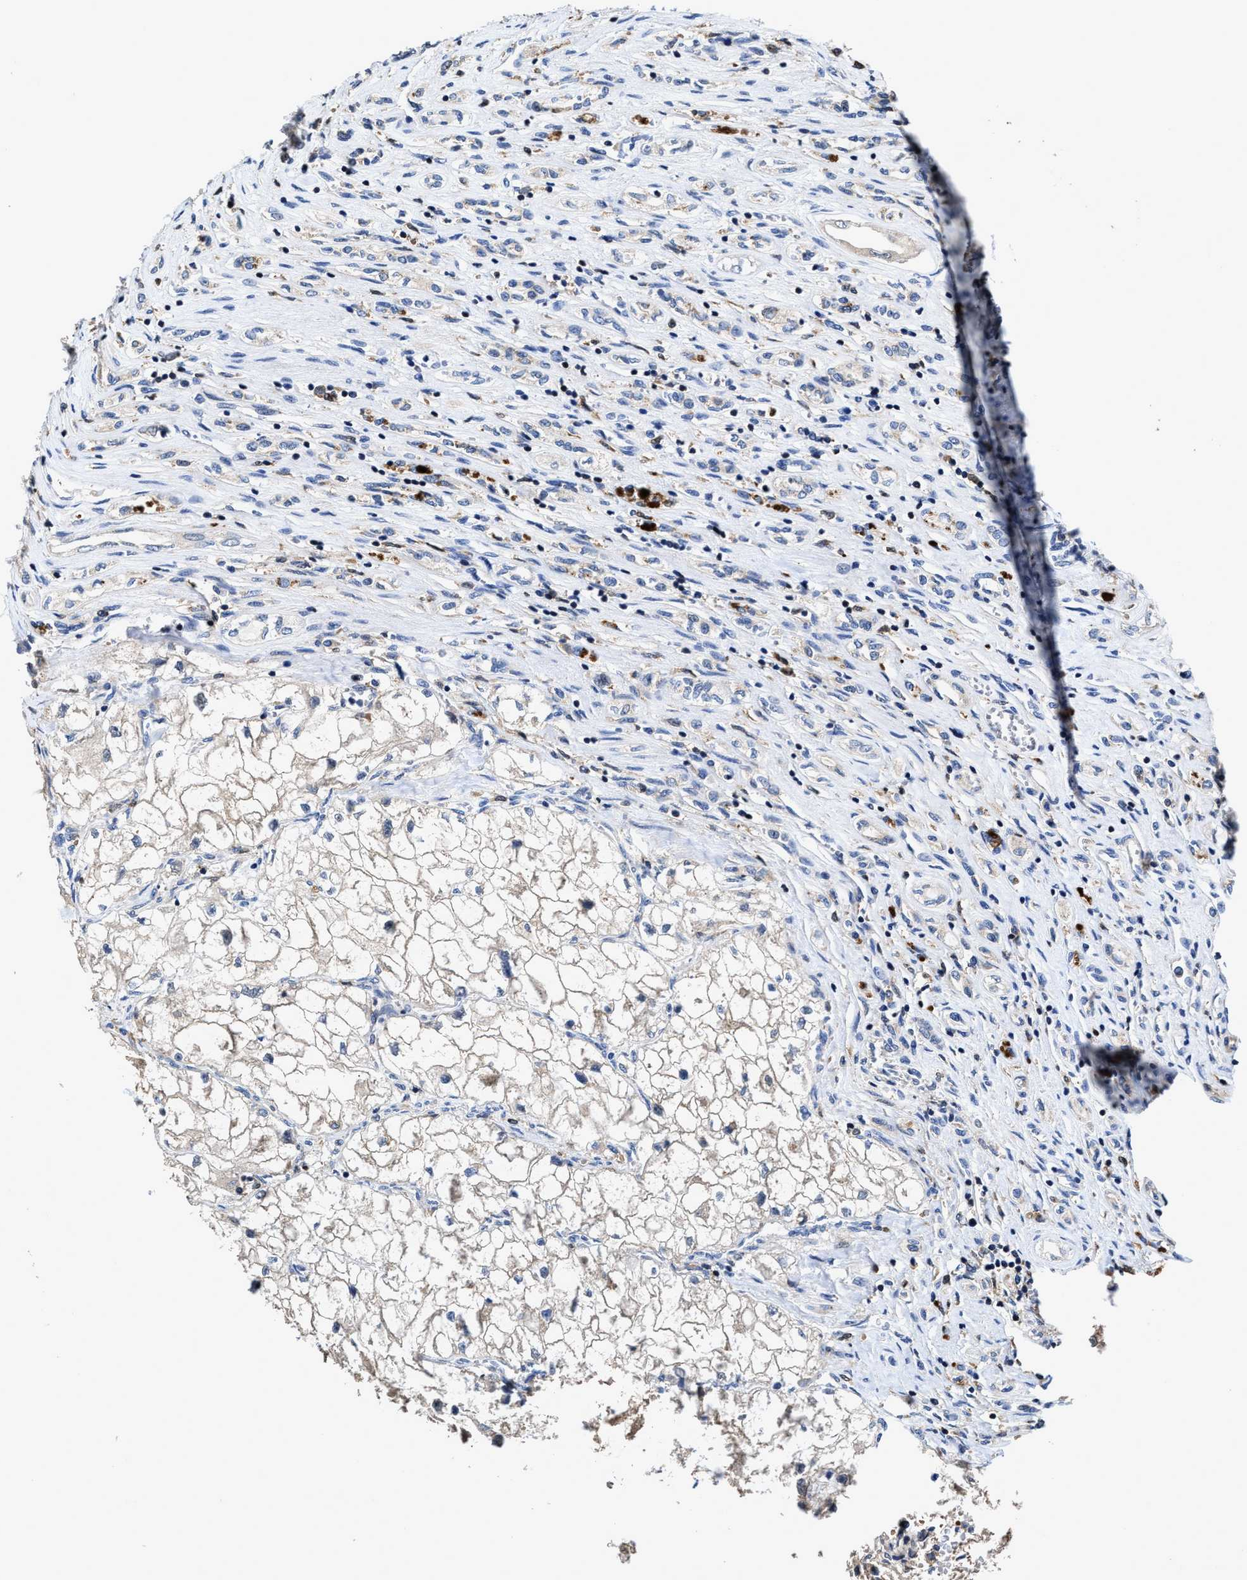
{"staining": {"intensity": "negative", "quantity": "none", "location": "none"}, "tissue": "renal cancer", "cell_type": "Tumor cells", "image_type": "cancer", "snomed": [{"axis": "morphology", "description": "Adenocarcinoma, NOS"}, {"axis": "topography", "description": "Kidney"}], "caption": "The micrograph exhibits no staining of tumor cells in adenocarcinoma (renal).", "gene": "RGS10", "patient": {"sex": "female", "age": 70}}